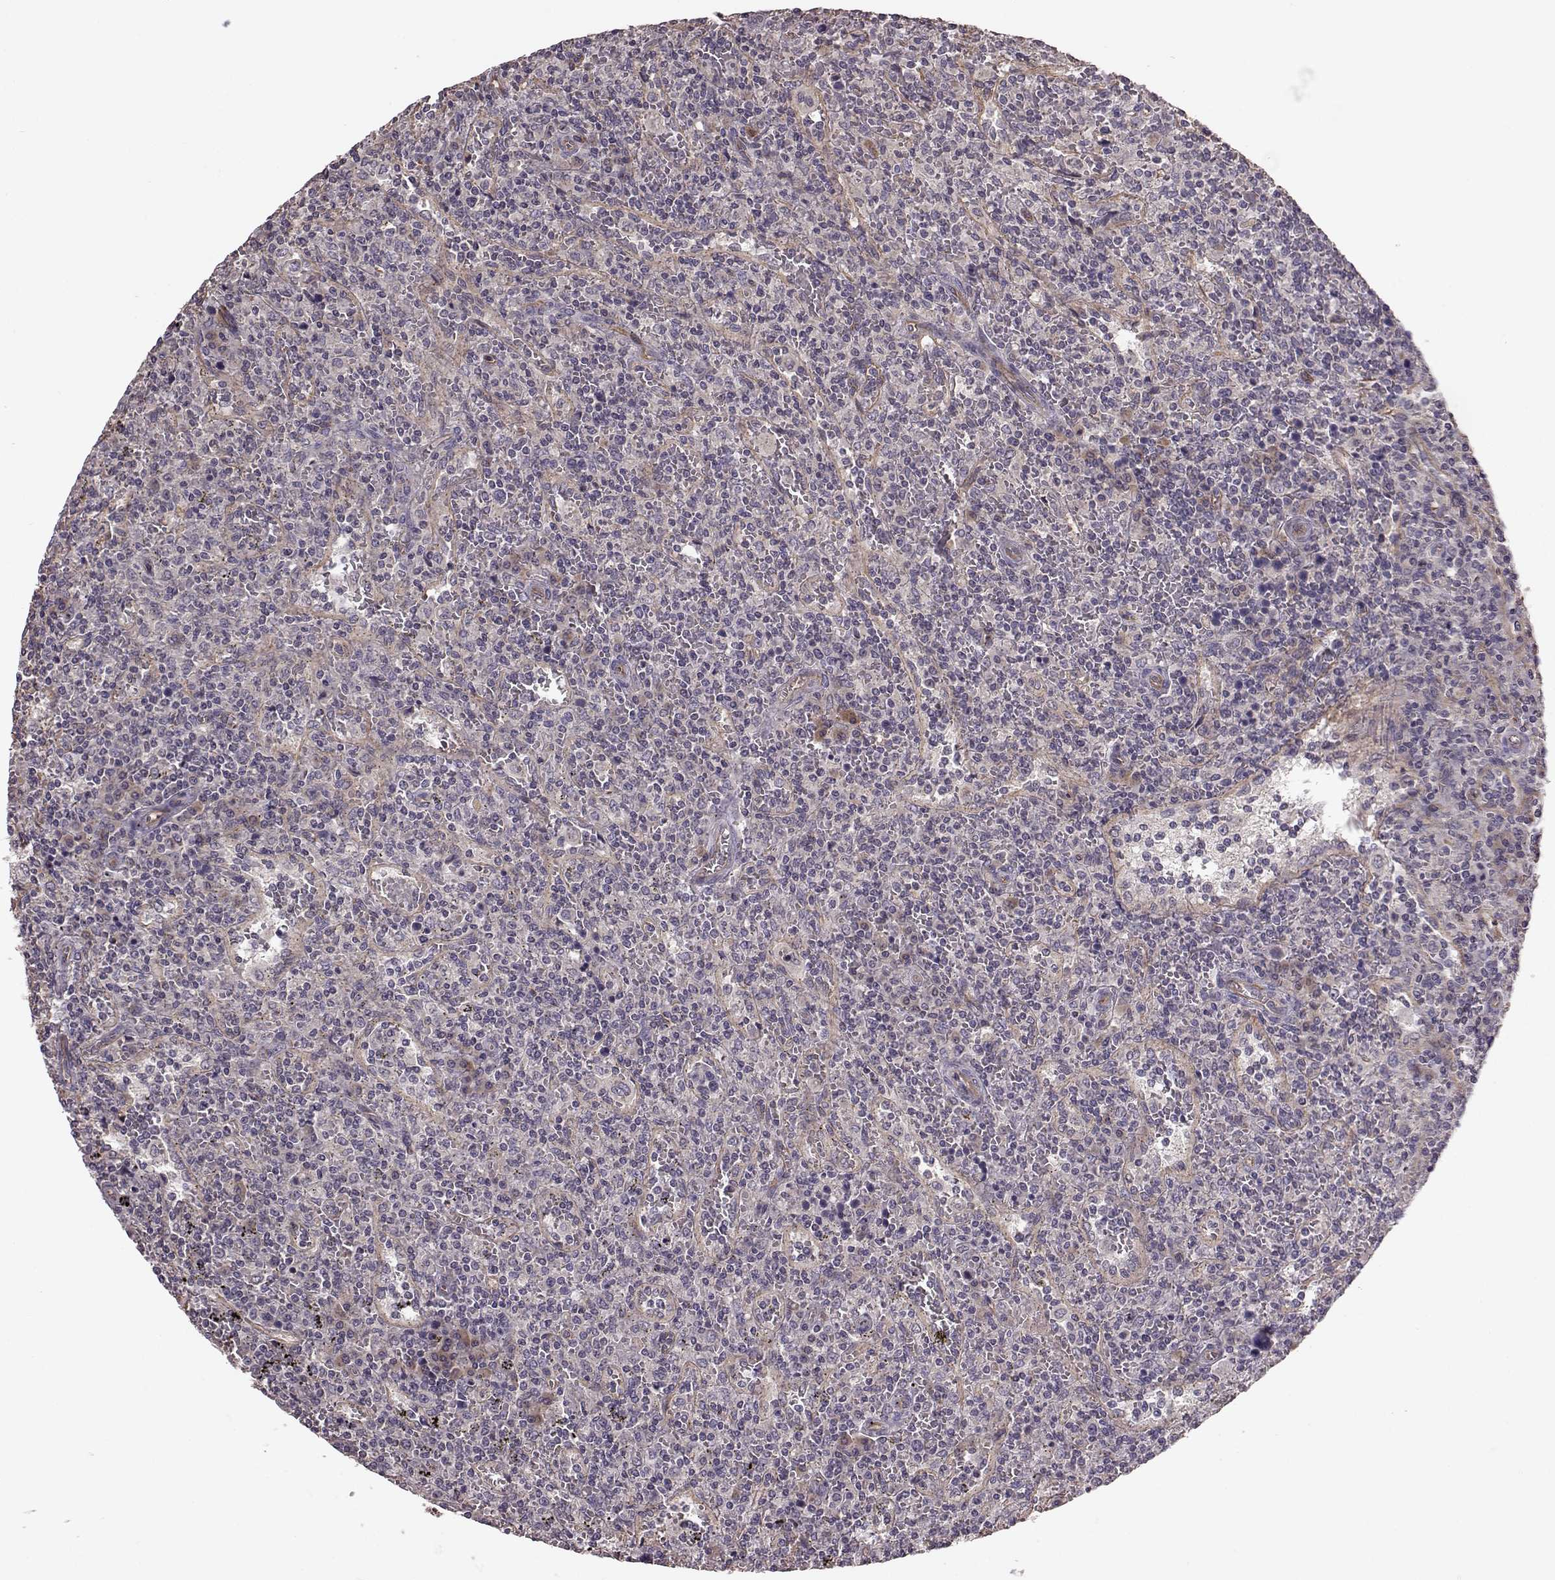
{"staining": {"intensity": "negative", "quantity": "none", "location": "none"}, "tissue": "lymphoma", "cell_type": "Tumor cells", "image_type": "cancer", "snomed": [{"axis": "morphology", "description": "Malignant lymphoma, non-Hodgkin's type, Low grade"}, {"axis": "topography", "description": "Spleen"}], "caption": "This photomicrograph is of lymphoma stained with IHC to label a protein in brown with the nuclei are counter-stained blue. There is no staining in tumor cells.", "gene": "NTF3", "patient": {"sex": "male", "age": 62}}